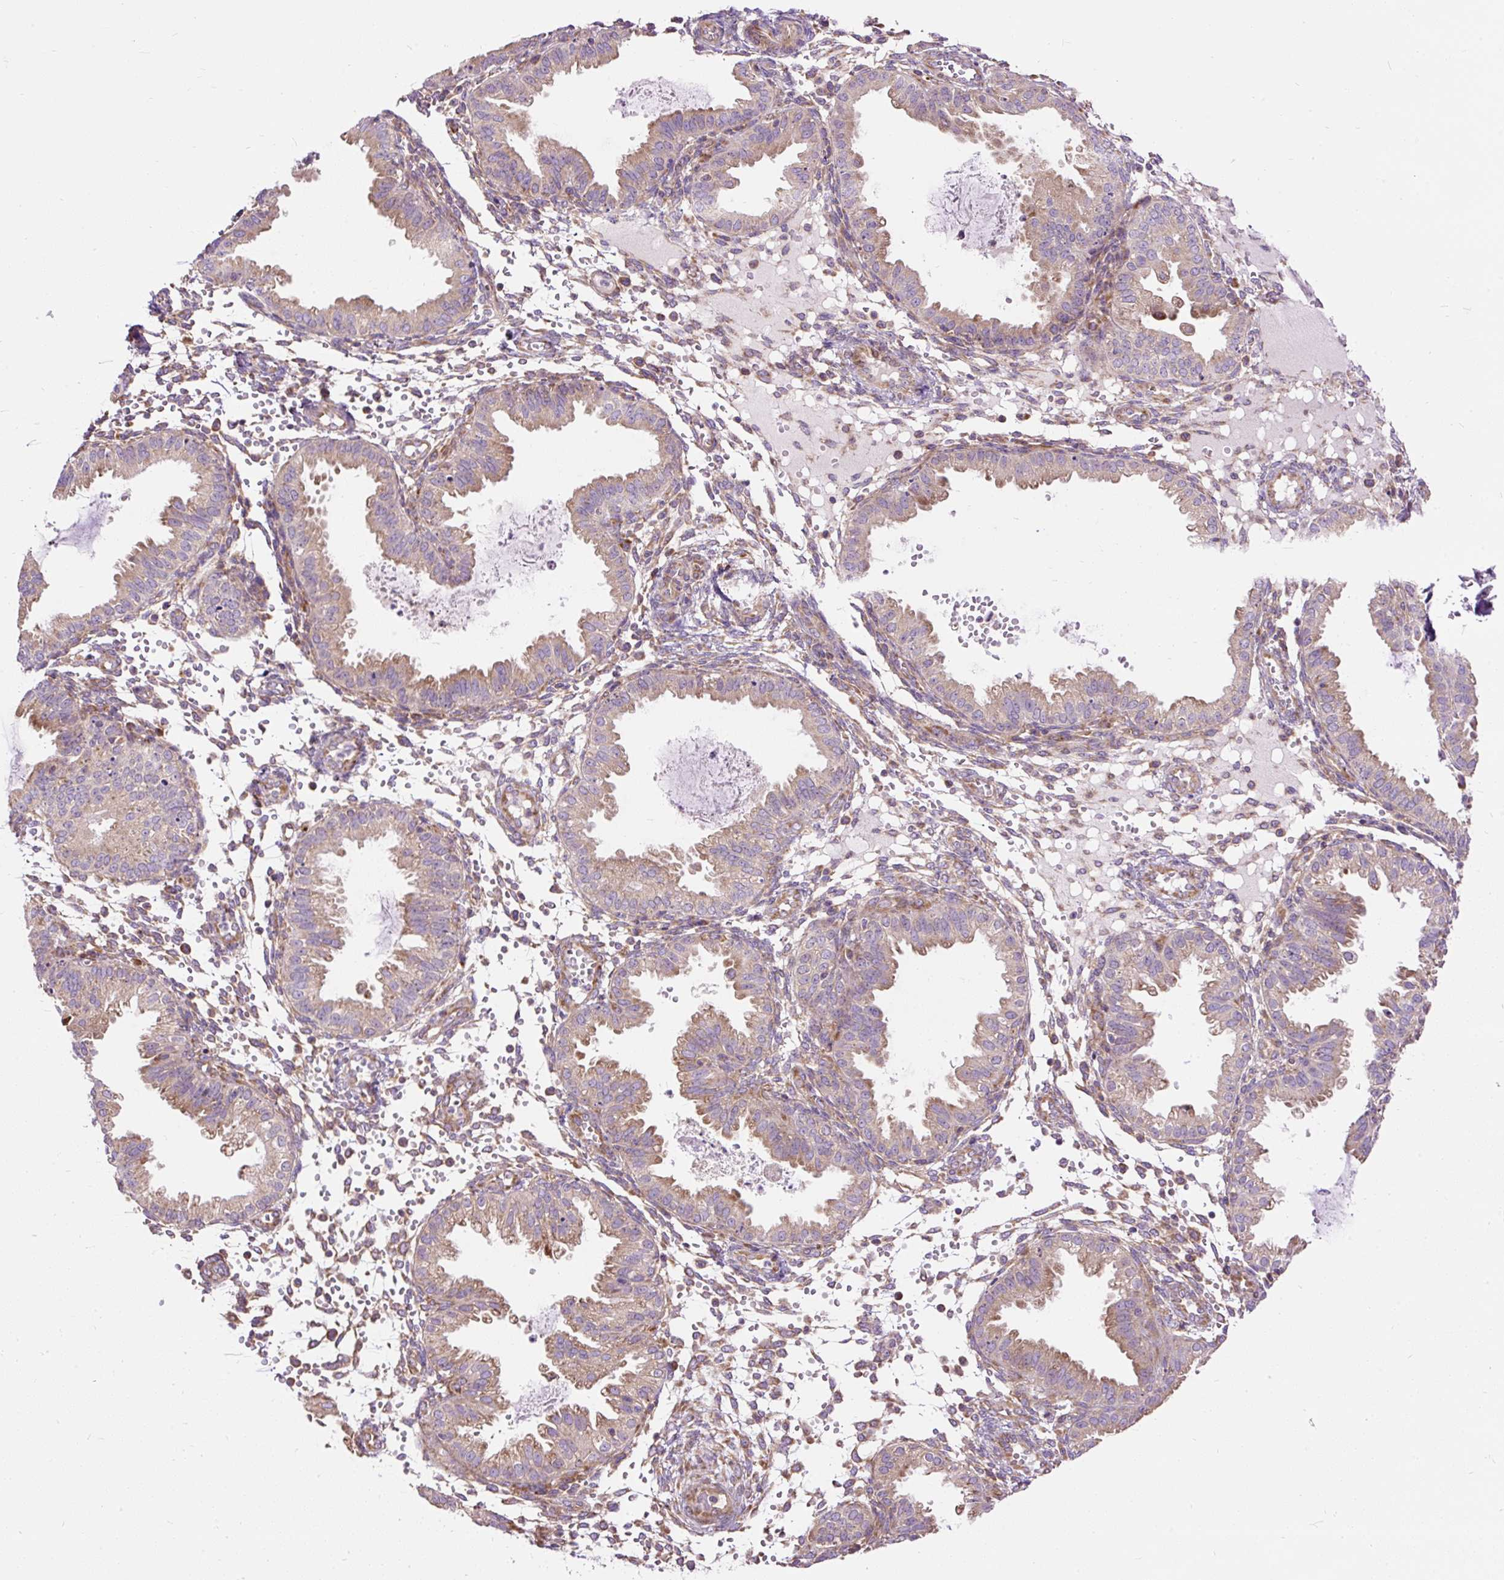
{"staining": {"intensity": "weak", "quantity": "25%-75%", "location": "cytoplasmic/membranous"}, "tissue": "endometrium", "cell_type": "Cells in endometrial stroma", "image_type": "normal", "snomed": [{"axis": "morphology", "description": "Normal tissue, NOS"}, {"axis": "topography", "description": "Endometrium"}], "caption": "Approximately 25%-75% of cells in endometrial stroma in normal human endometrium show weak cytoplasmic/membranous protein positivity as visualized by brown immunohistochemical staining.", "gene": "RPS5", "patient": {"sex": "female", "age": 33}}